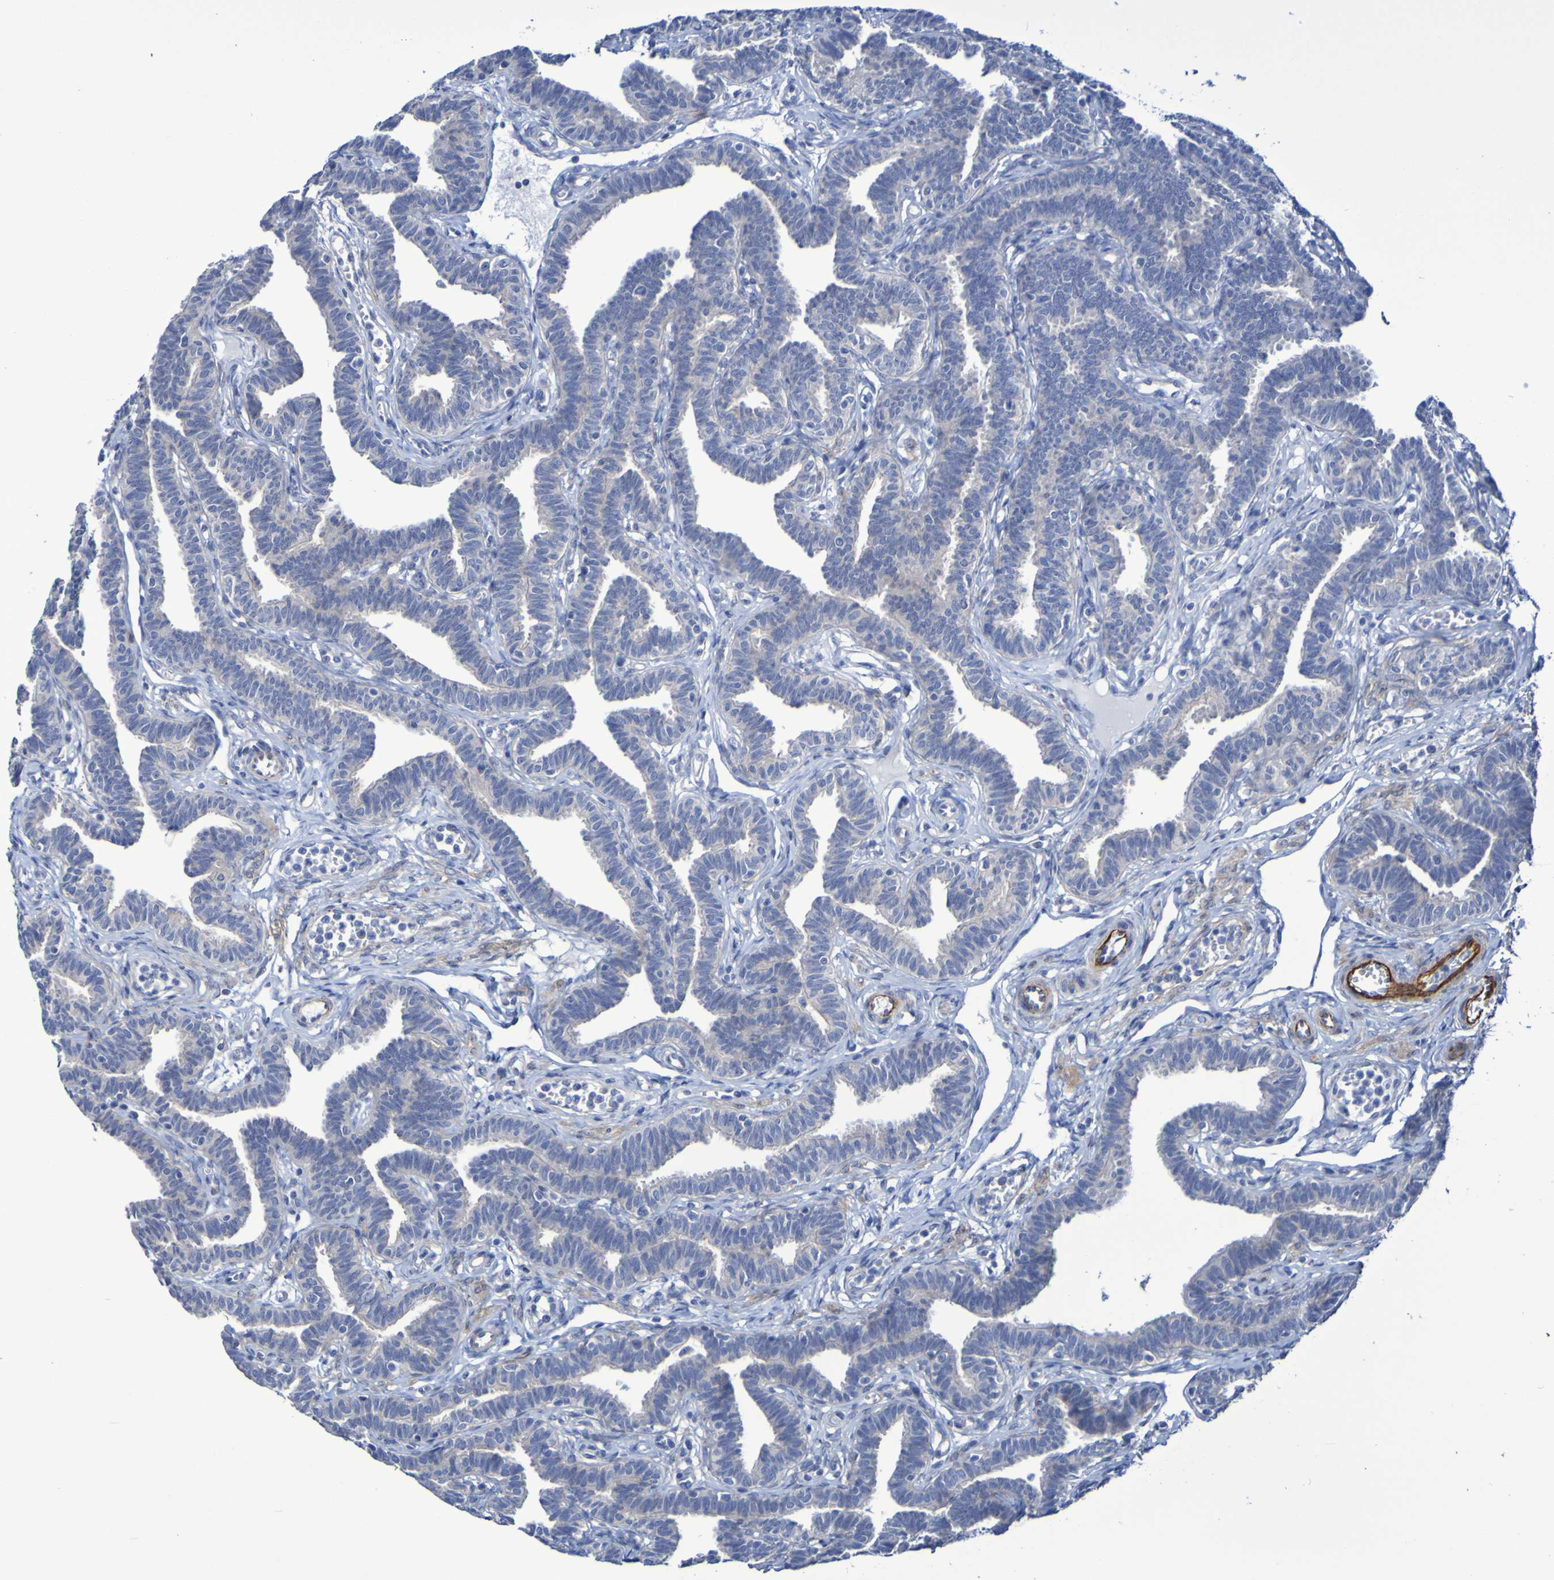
{"staining": {"intensity": "weak", "quantity": "<25%", "location": "cytoplasmic/membranous"}, "tissue": "fallopian tube", "cell_type": "Glandular cells", "image_type": "normal", "snomed": [{"axis": "morphology", "description": "Normal tissue, NOS"}, {"axis": "topography", "description": "Fallopian tube"}, {"axis": "topography", "description": "Ovary"}], "caption": "DAB immunohistochemical staining of benign human fallopian tube exhibits no significant expression in glandular cells. (DAB (3,3'-diaminobenzidine) immunohistochemistry (IHC) with hematoxylin counter stain).", "gene": "LPP", "patient": {"sex": "female", "age": 23}}